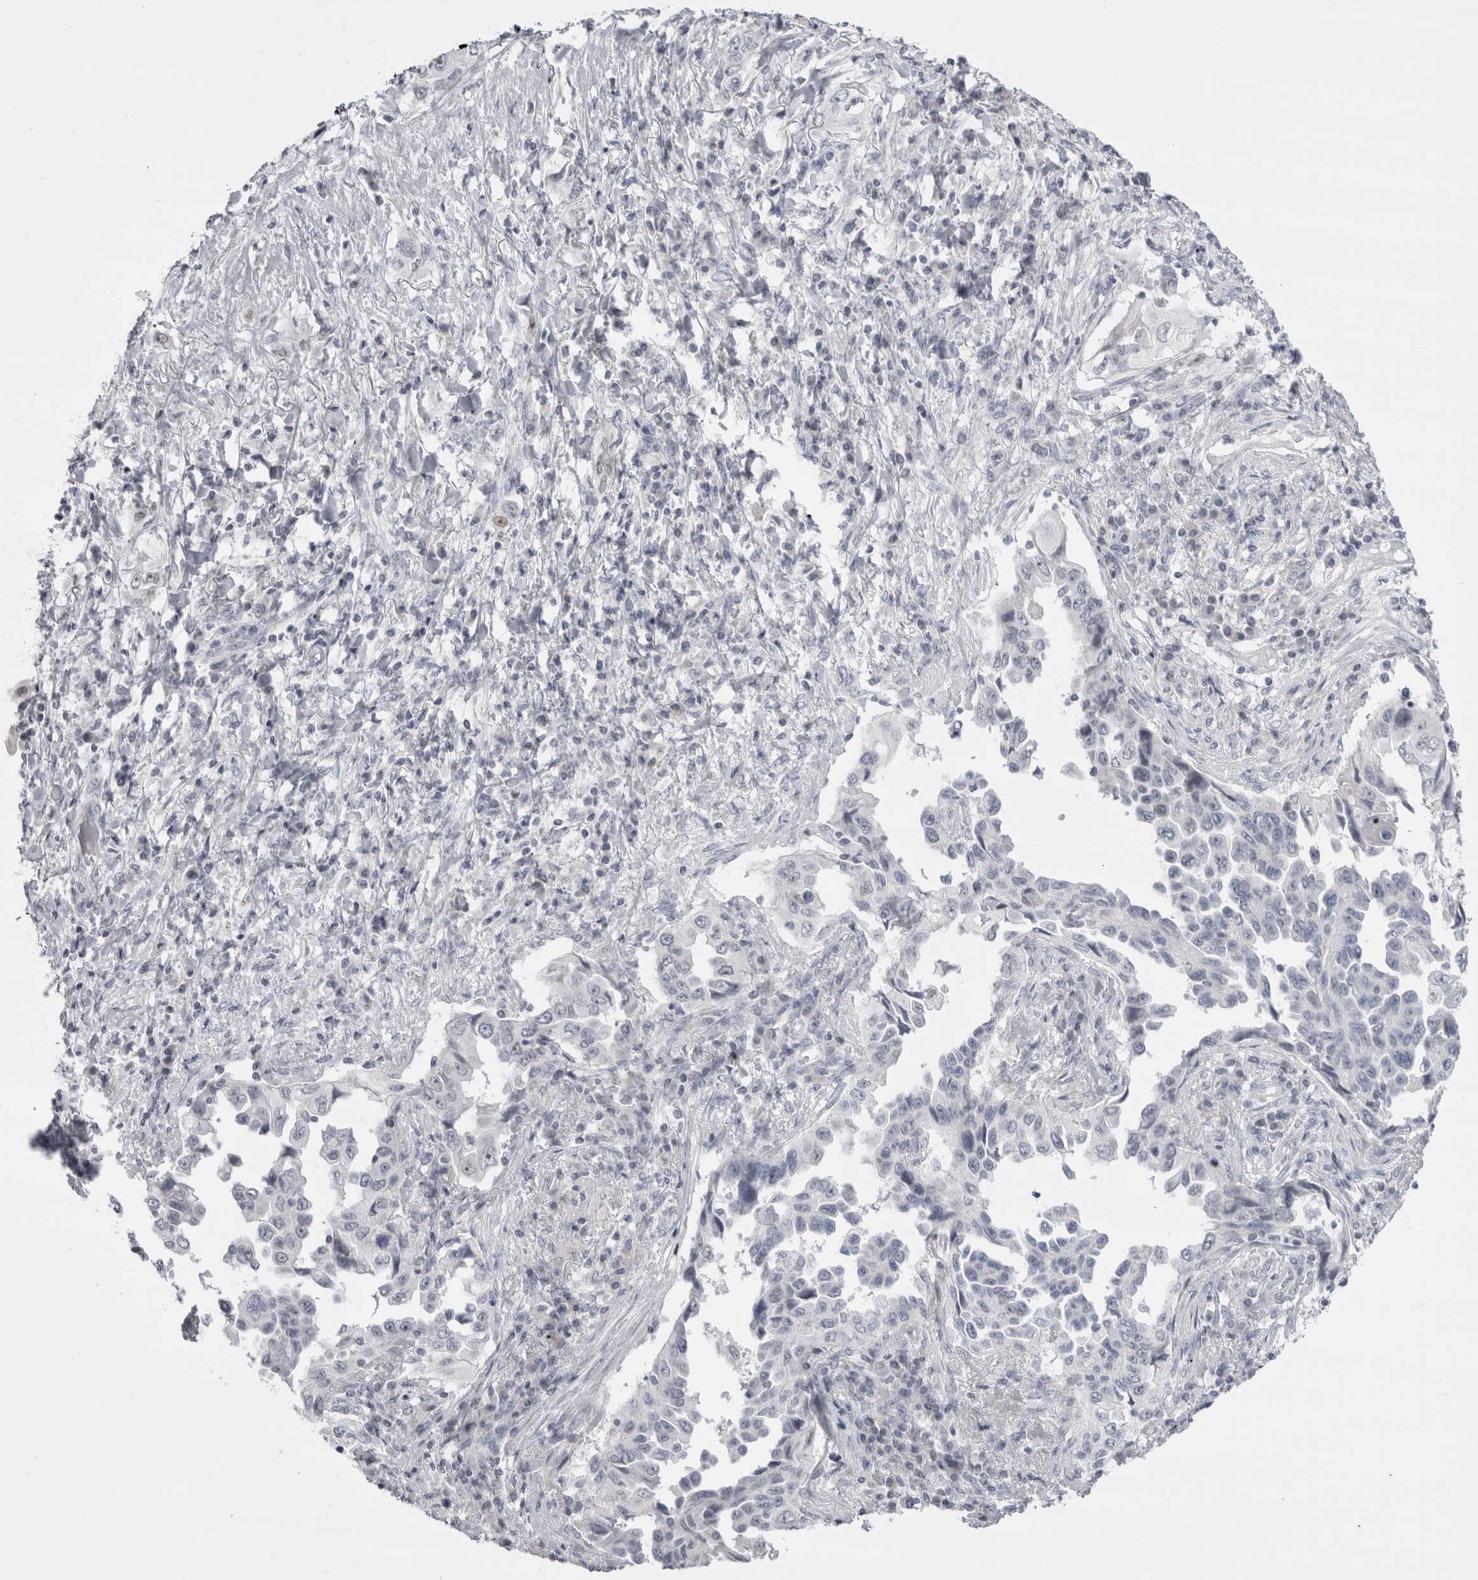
{"staining": {"intensity": "negative", "quantity": "none", "location": "none"}, "tissue": "lung cancer", "cell_type": "Tumor cells", "image_type": "cancer", "snomed": [{"axis": "morphology", "description": "Adenocarcinoma, NOS"}, {"axis": "topography", "description": "Lung"}], "caption": "Immunohistochemistry (IHC) of lung cancer (adenocarcinoma) exhibits no staining in tumor cells.", "gene": "FNDC8", "patient": {"sex": "female", "age": 51}}